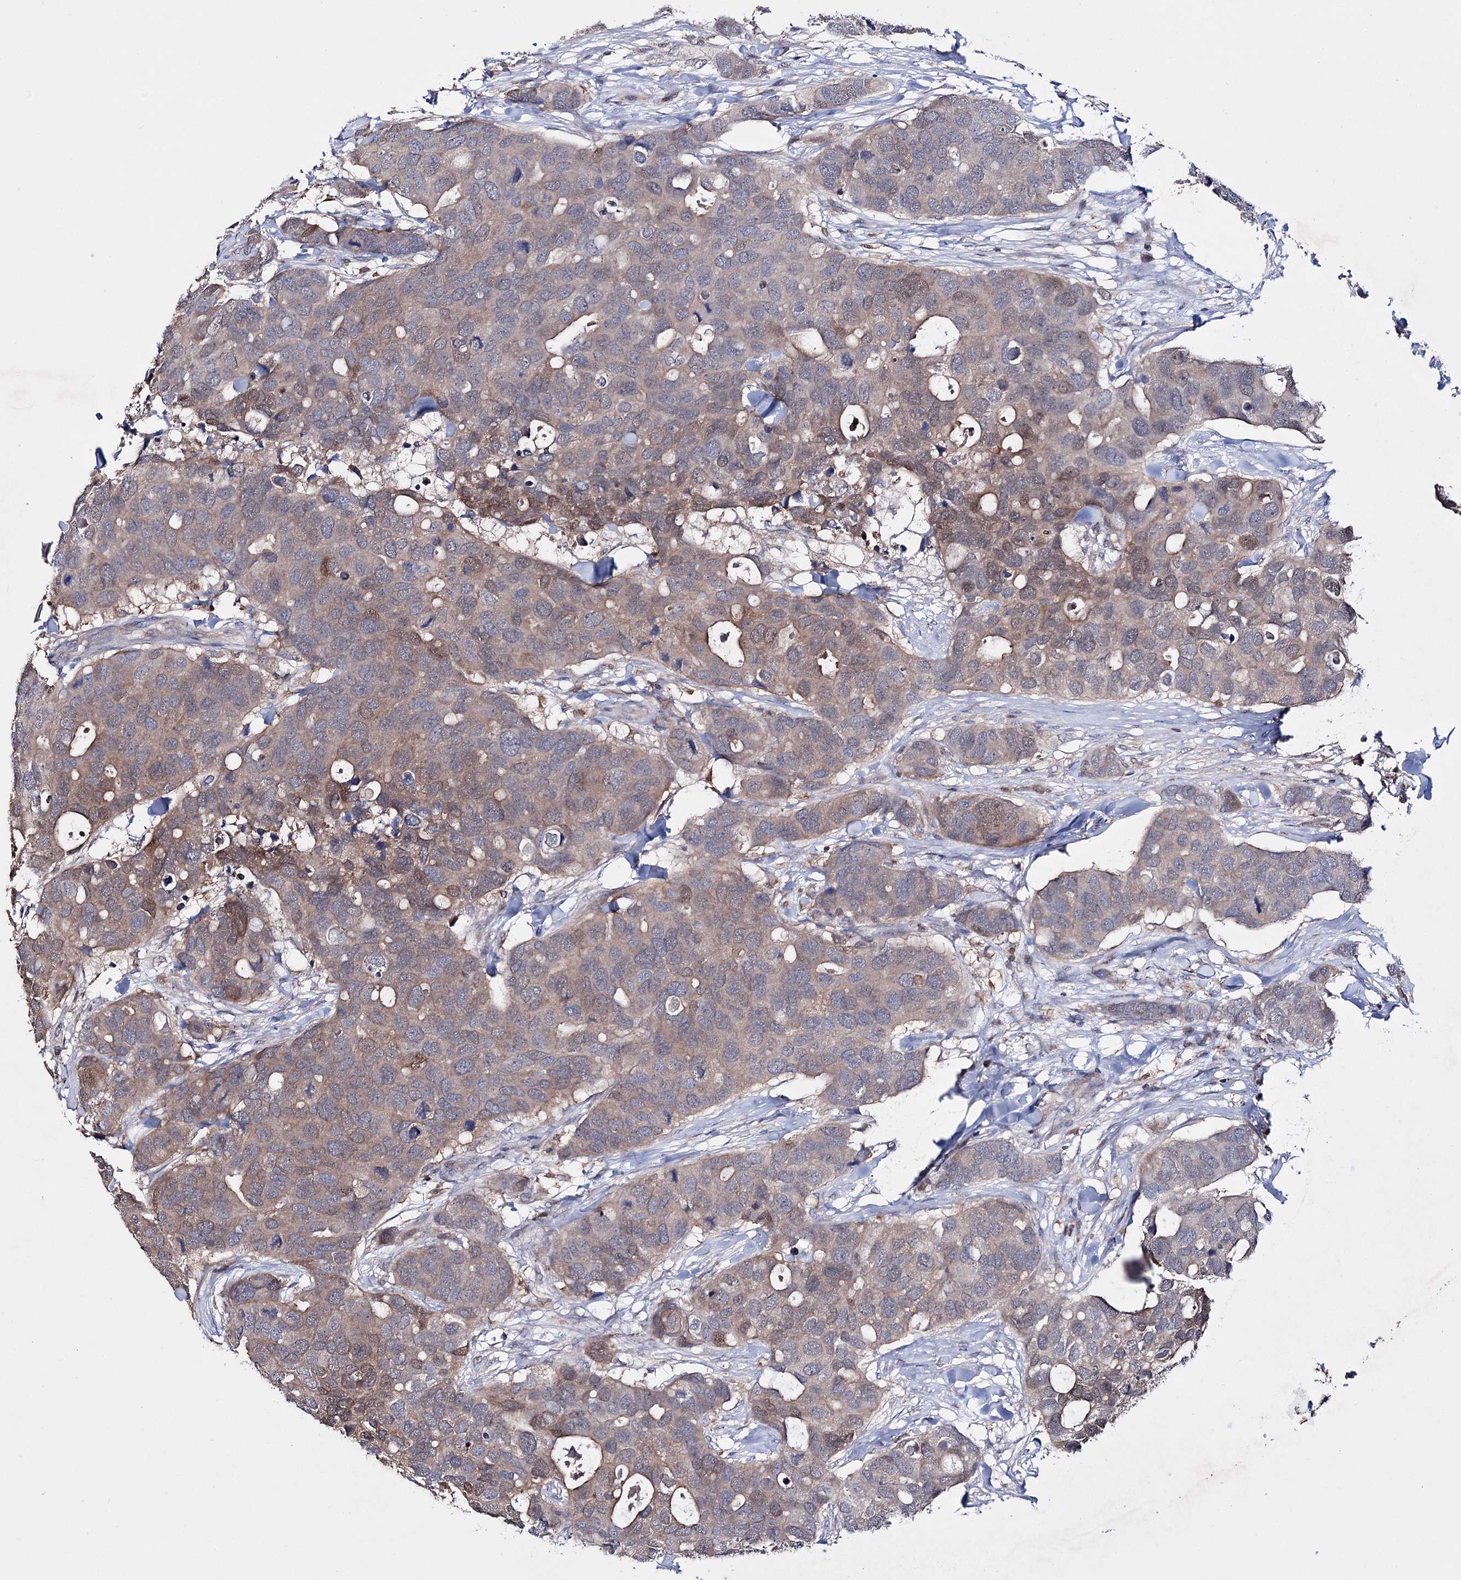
{"staining": {"intensity": "moderate", "quantity": "25%-75%", "location": "cytoplasmic/membranous,nuclear"}, "tissue": "breast cancer", "cell_type": "Tumor cells", "image_type": "cancer", "snomed": [{"axis": "morphology", "description": "Duct carcinoma"}, {"axis": "topography", "description": "Breast"}], "caption": "Breast cancer stained for a protein (brown) exhibits moderate cytoplasmic/membranous and nuclear positive positivity in about 25%-75% of tumor cells.", "gene": "PTER", "patient": {"sex": "female", "age": 83}}